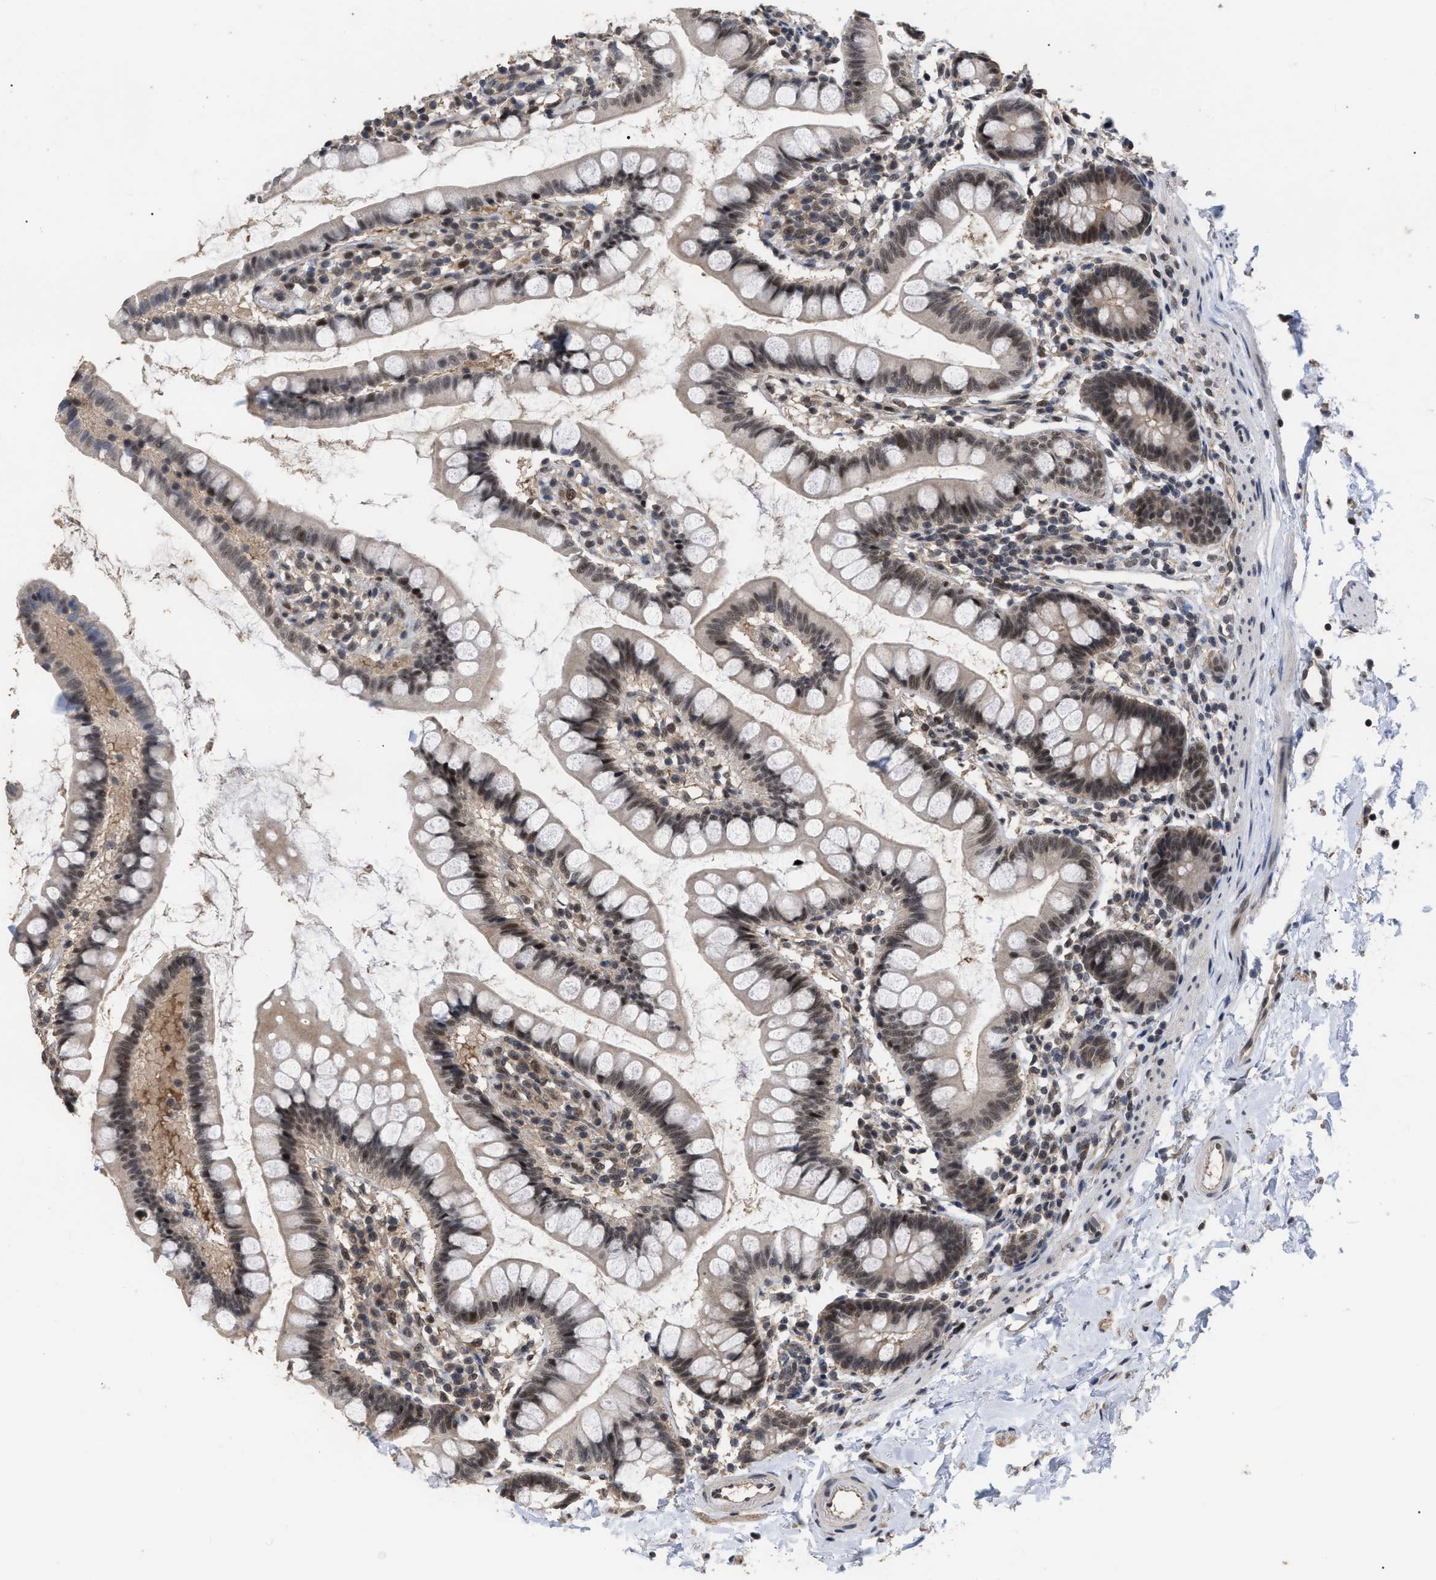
{"staining": {"intensity": "moderate", "quantity": ">75%", "location": "nuclear"}, "tissue": "small intestine", "cell_type": "Glandular cells", "image_type": "normal", "snomed": [{"axis": "morphology", "description": "Normal tissue, NOS"}, {"axis": "topography", "description": "Small intestine"}], "caption": "Immunohistochemistry micrograph of benign small intestine: small intestine stained using immunohistochemistry (IHC) reveals medium levels of moderate protein expression localized specifically in the nuclear of glandular cells, appearing as a nuclear brown color.", "gene": "JAZF1", "patient": {"sex": "female", "age": 84}}